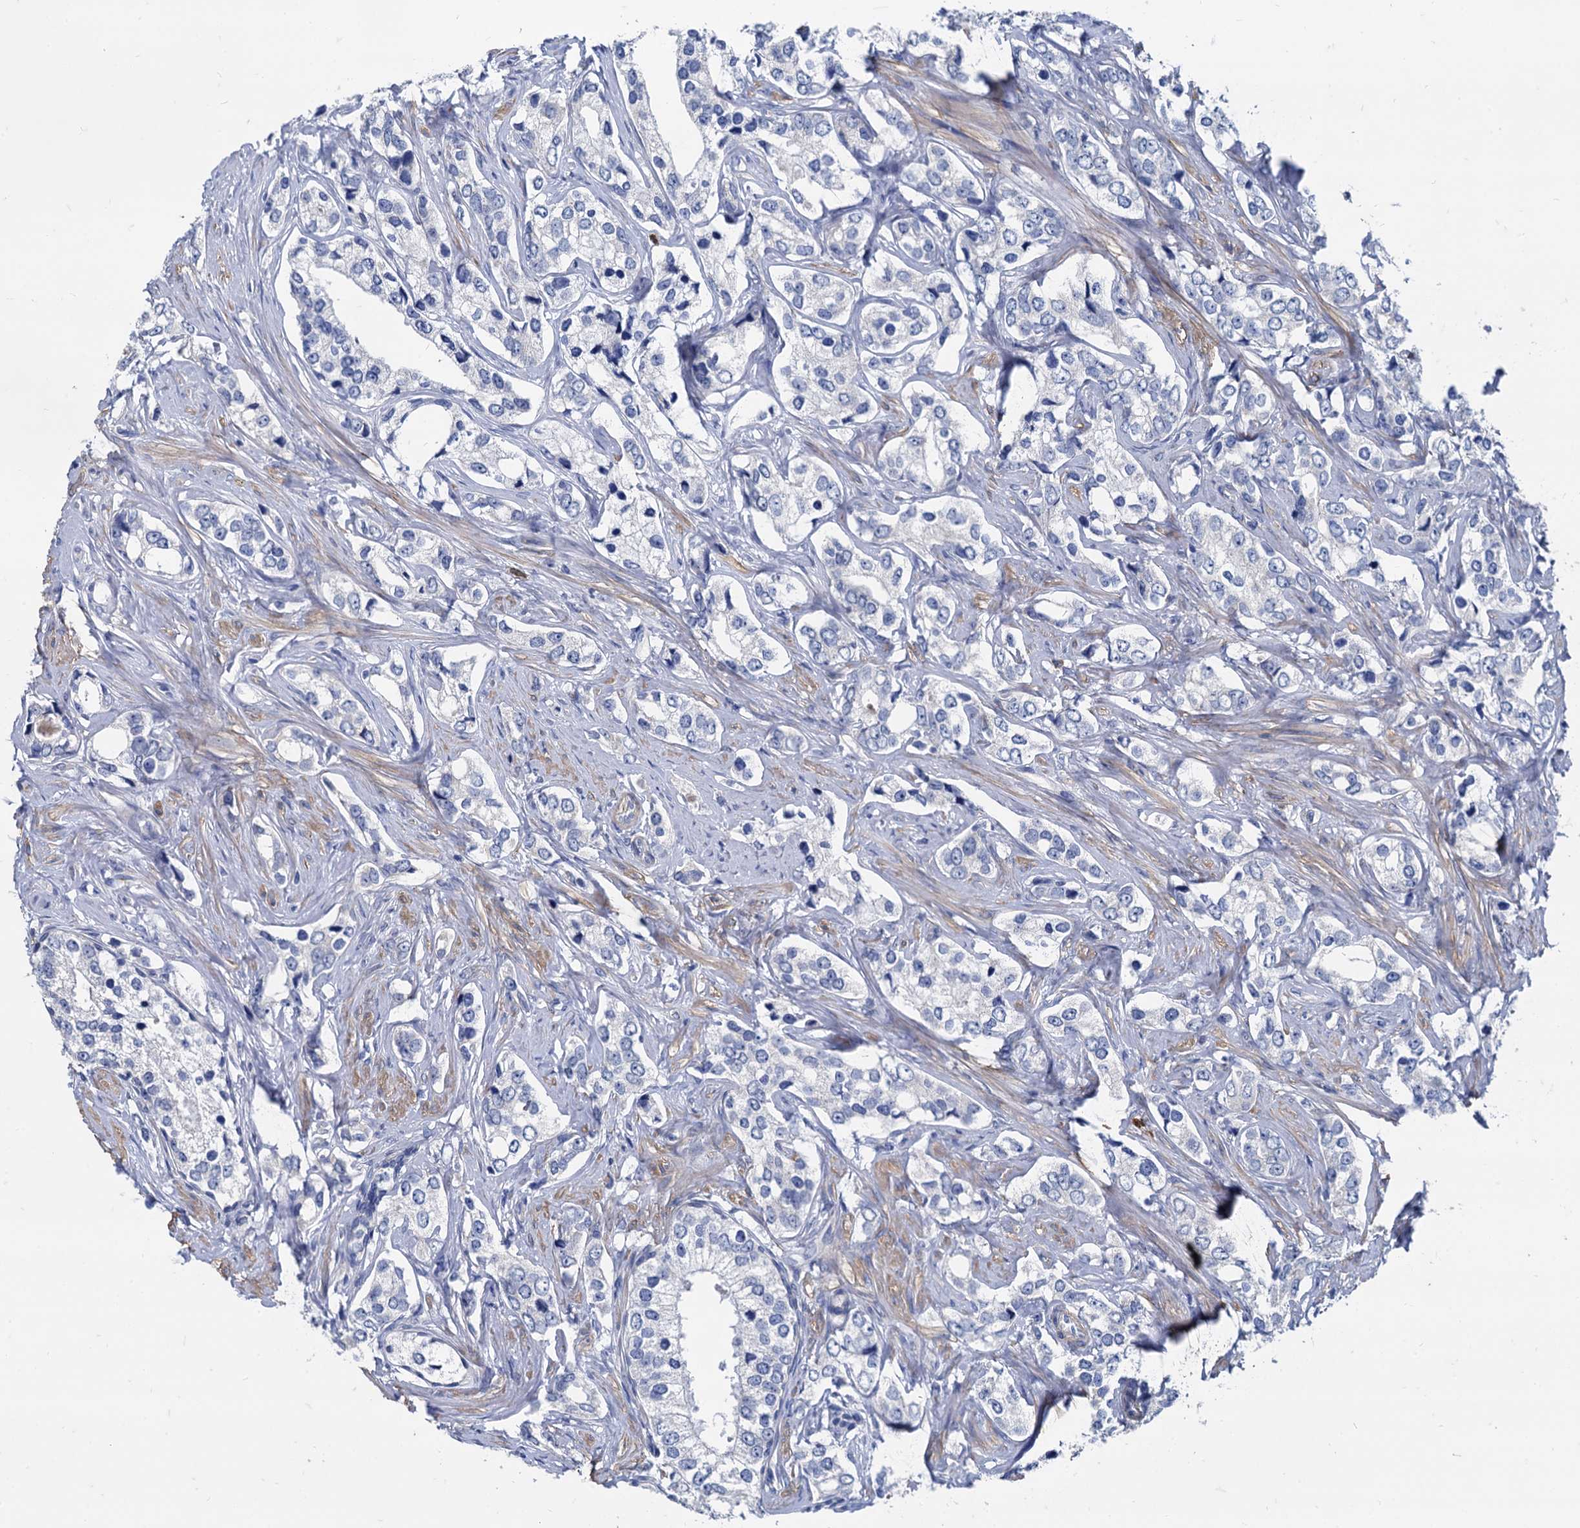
{"staining": {"intensity": "negative", "quantity": "none", "location": "none"}, "tissue": "prostate cancer", "cell_type": "Tumor cells", "image_type": "cancer", "snomed": [{"axis": "morphology", "description": "Adenocarcinoma, High grade"}, {"axis": "topography", "description": "Prostate"}], "caption": "This micrograph is of adenocarcinoma (high-grade) (prostate) stained with immunohistochemistry to label a protein in brown with the nuclei are counter-stained blue. There is no staining in tumor cells.", "gene": "FOXR2", "patient": {"sex": "male", "age": 66}}